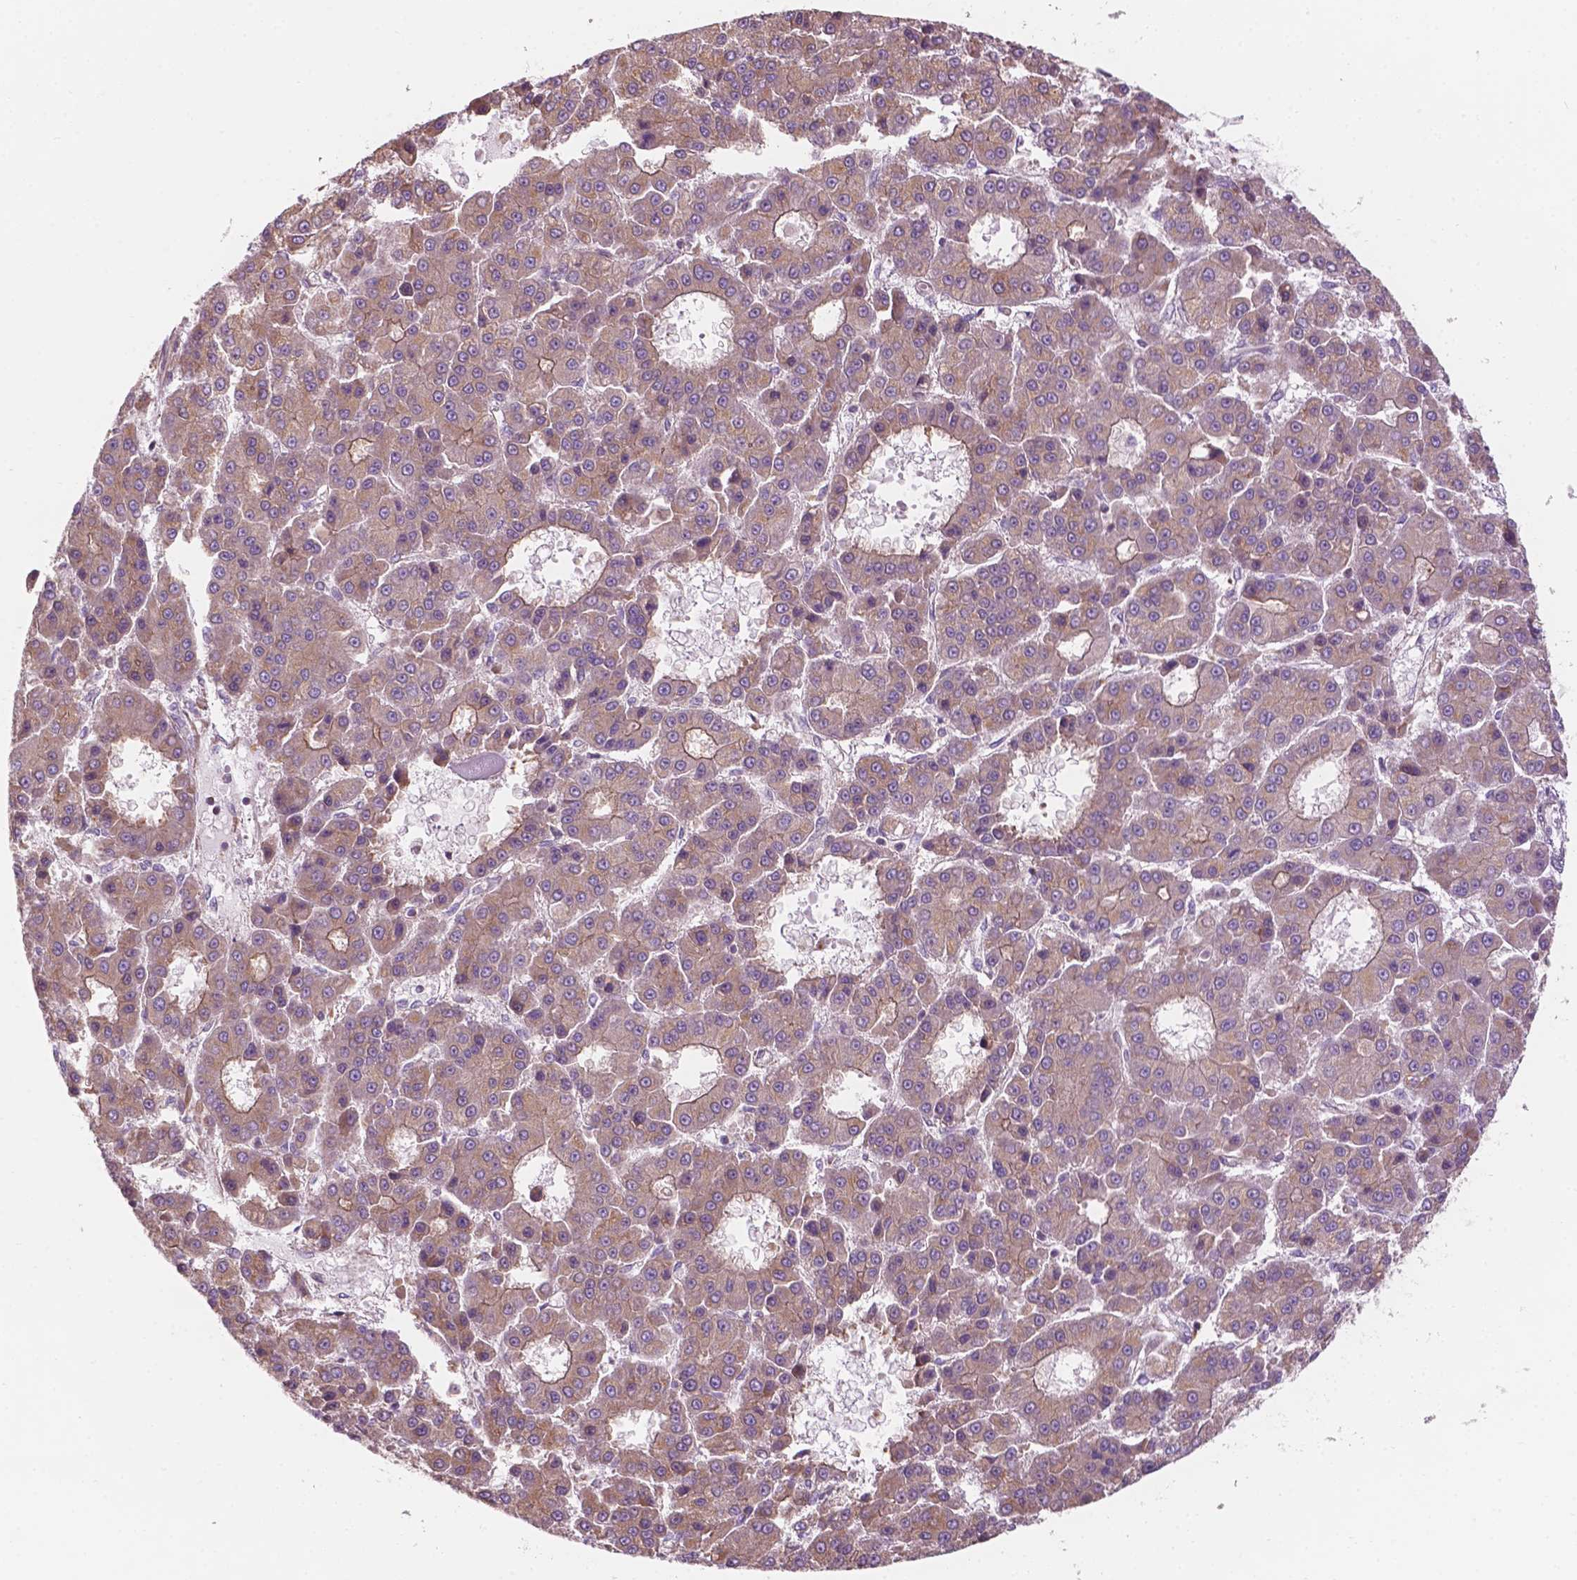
{"staining": {"intensity": "weak", "quantity": "<25%", "location": "cytoplasmic/membranous"}, "tissue": "liver cancer", "cell_type": "Tumor cells", "image_type": "cancer", "snomed": [{"axis": "morphology", "description": "Carcinoma, Hepatocellular, NOS"}, {"axis": "topography", "description": "Liver"}], "caption": "Tumor cells show no significant protein expression in hepatocellular carcinoma (liver).", "gene": "SURF4", "patient": {"sex": "male", "age": 70}}